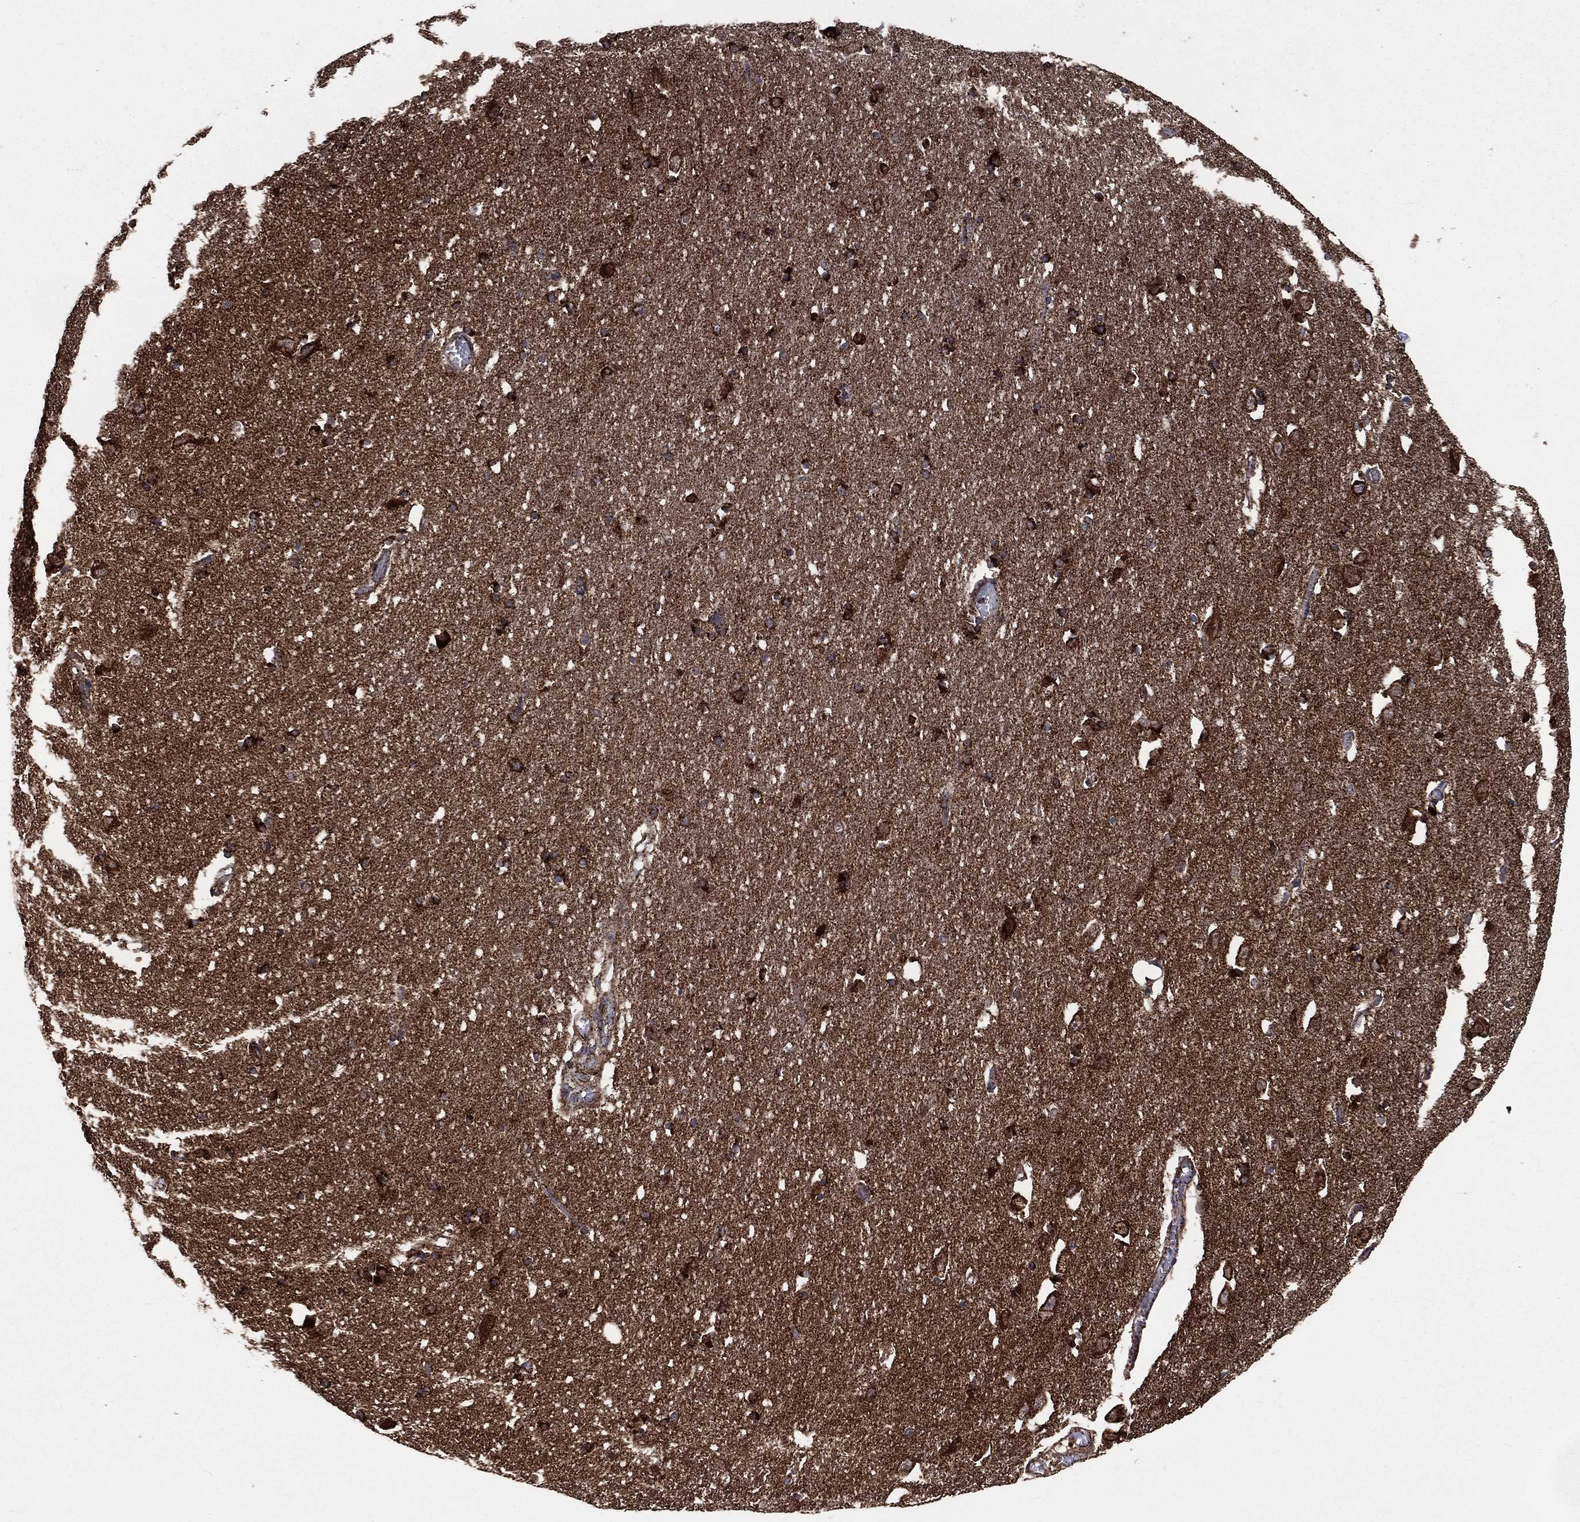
{"staining": {"intensity": "strong", "quantity": "<25%", "location": "cytoplasmic/membranous"}, "tissue": "hippocampus", "cell_type": "Glial cells", "image_type": "normal", "snomed": [{"axis": "morphology", "description": "Normal tissue, NOS"}, {"axis": "topography", "description": "Lateral ventricle wall"}, {"axis": "topography", "description": "Hippocampus"}], "caption": "Protein staining by immunohistochemistry (IHC) shows strong cytoplasmic/membranous staining in approximately <25% of glial cells in normal hippocampus.", "gene": "GOT2", "patient": {"sex": "female", "age": 63}}